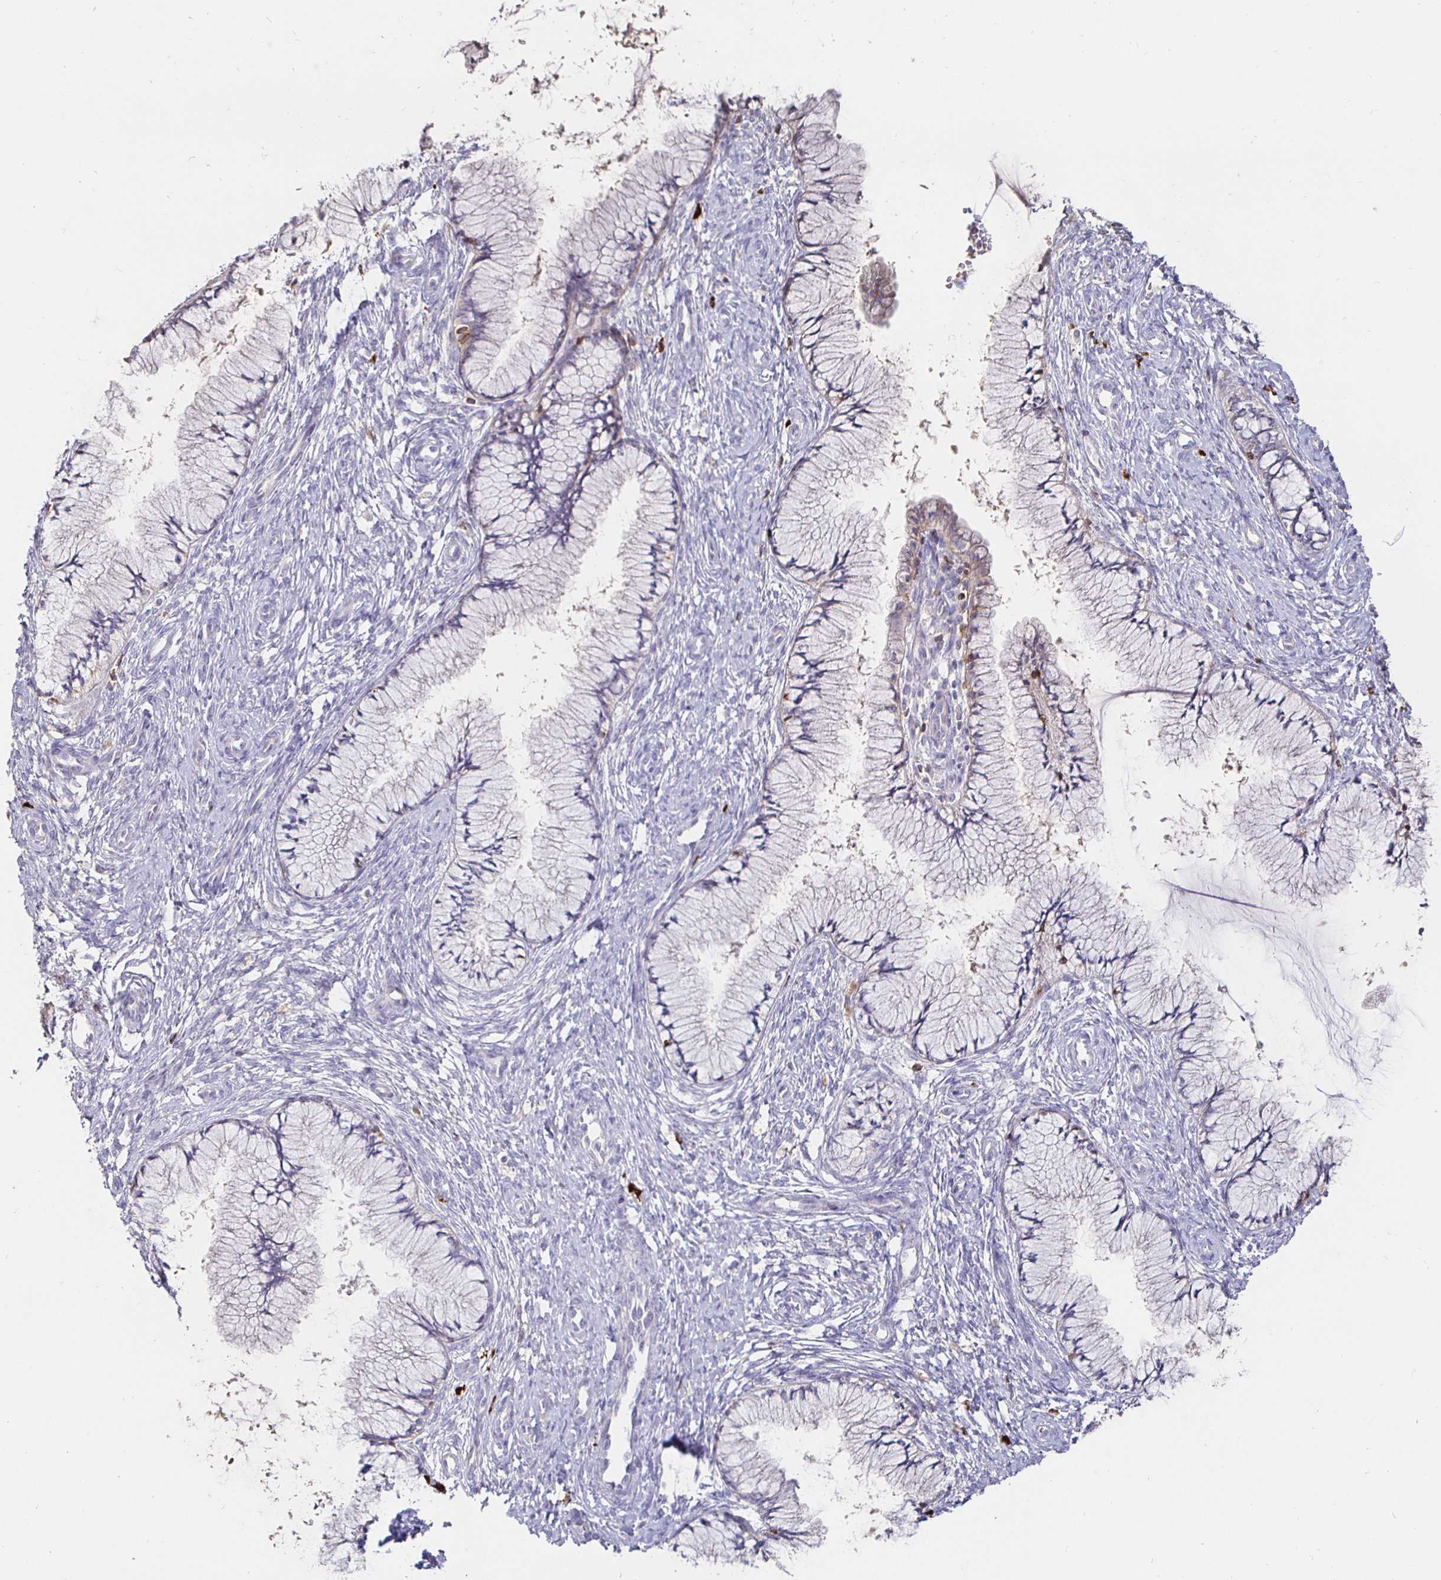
{"staining": {"intensity": "negative", "quantity": "none", "location": "none"}, "tissue": "cervix", "cell_type": "Glandular cells", "image_type": "normal", "snomed": [{"axis": "morphology", "description": "Normal tissue, NOS"}, {"axis": "topography", "description": "Cervix"}], "caption": "A photomicrograph of cervix stained for a protein displays no brown staining in glandular cells. (Stains: DAB (3,3'-diaminobenzidine) immunohistochemistry with hematoxylin counter stain, Microscopy: brightfield microscopy at high magnification).", "gene": "CXCR3", "patient": {"sex": "female", "age": 37}}